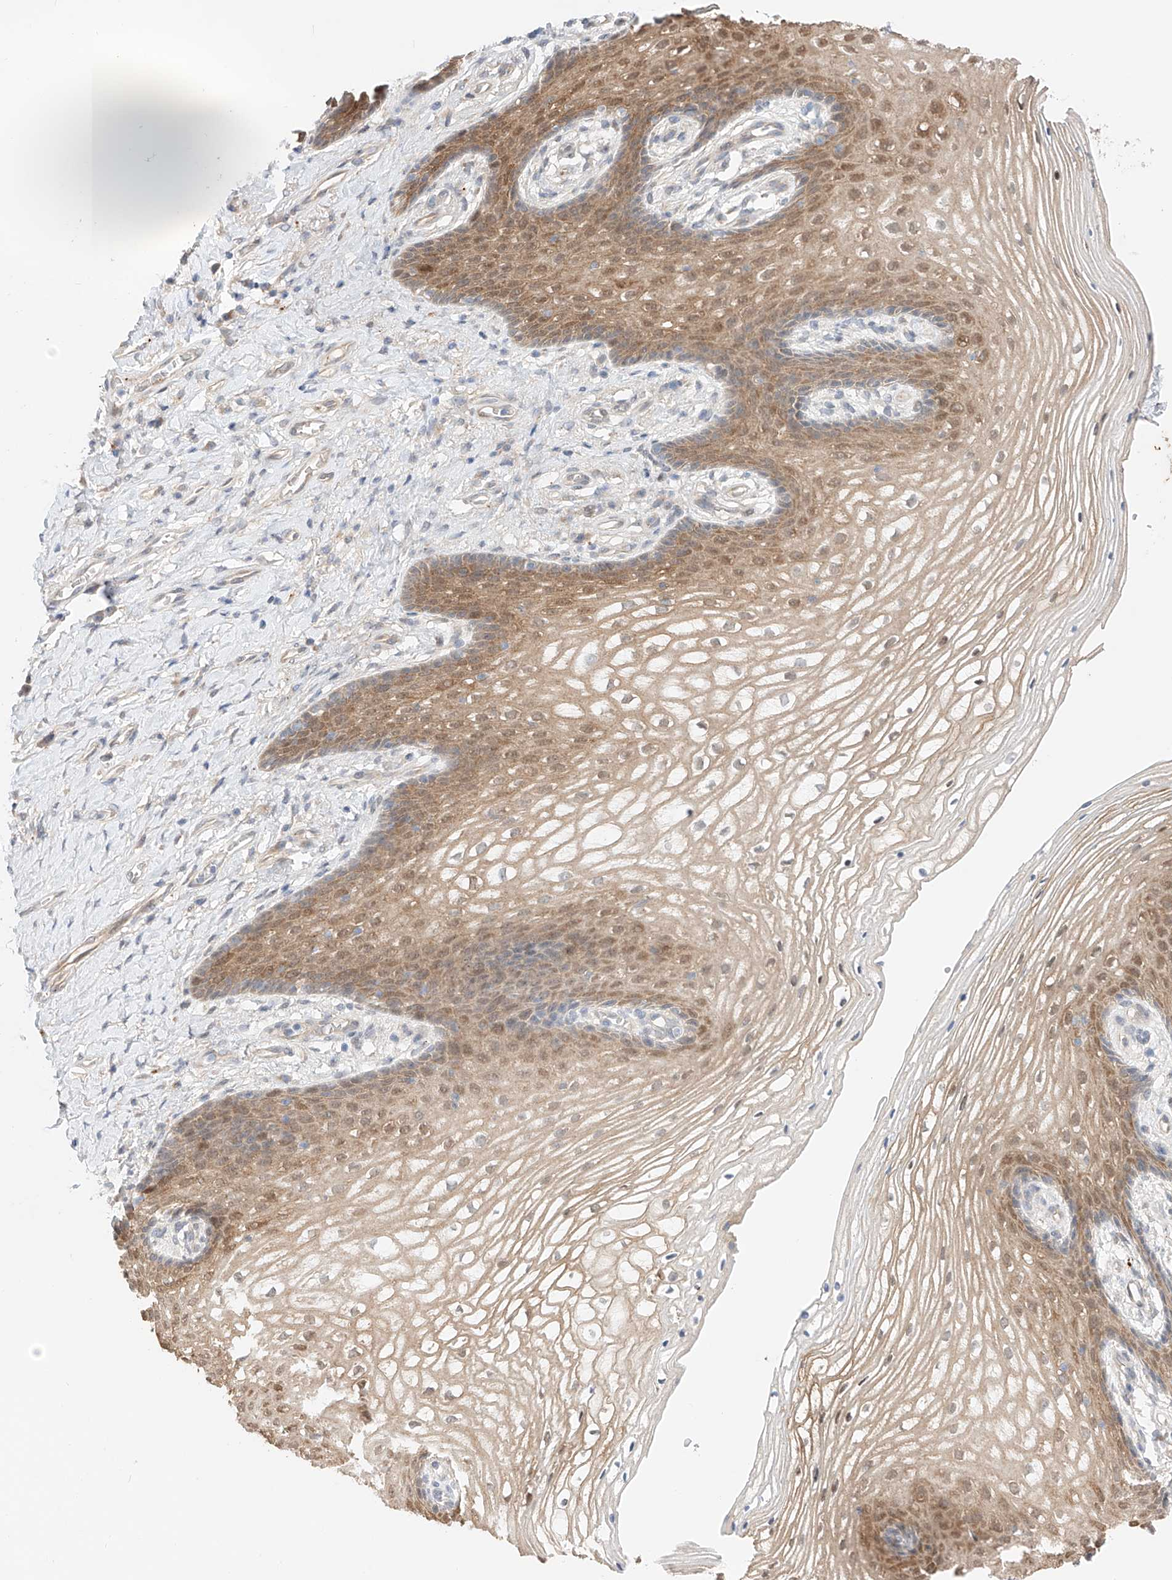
{"staining": {"intensity": "moderate", "quantity": ">75%", "location": "cytoplasmic/membranous,nuclear"}, "tissue": "vagina", "cell_type": "Squamous epithelial cells", "image_type": "normal", "snomed": [{"axis": "morphology", "description": "Normal tissue, NOS"}, {"axis": "topography", "description": "Vagina"}], "caption": "IHC (DAB (3,3'-diaminobenzidine)) staining of benign human vagina shows moderate cytoplasmic/membranous,nuclear protein positivity in approximately >75% of squamous epithelial cells. The protein of interest is shown in brown color, while the nuclei are stained blue.", "gene": "GCNT1", "patient": {"sex": "female", "age": 60}}